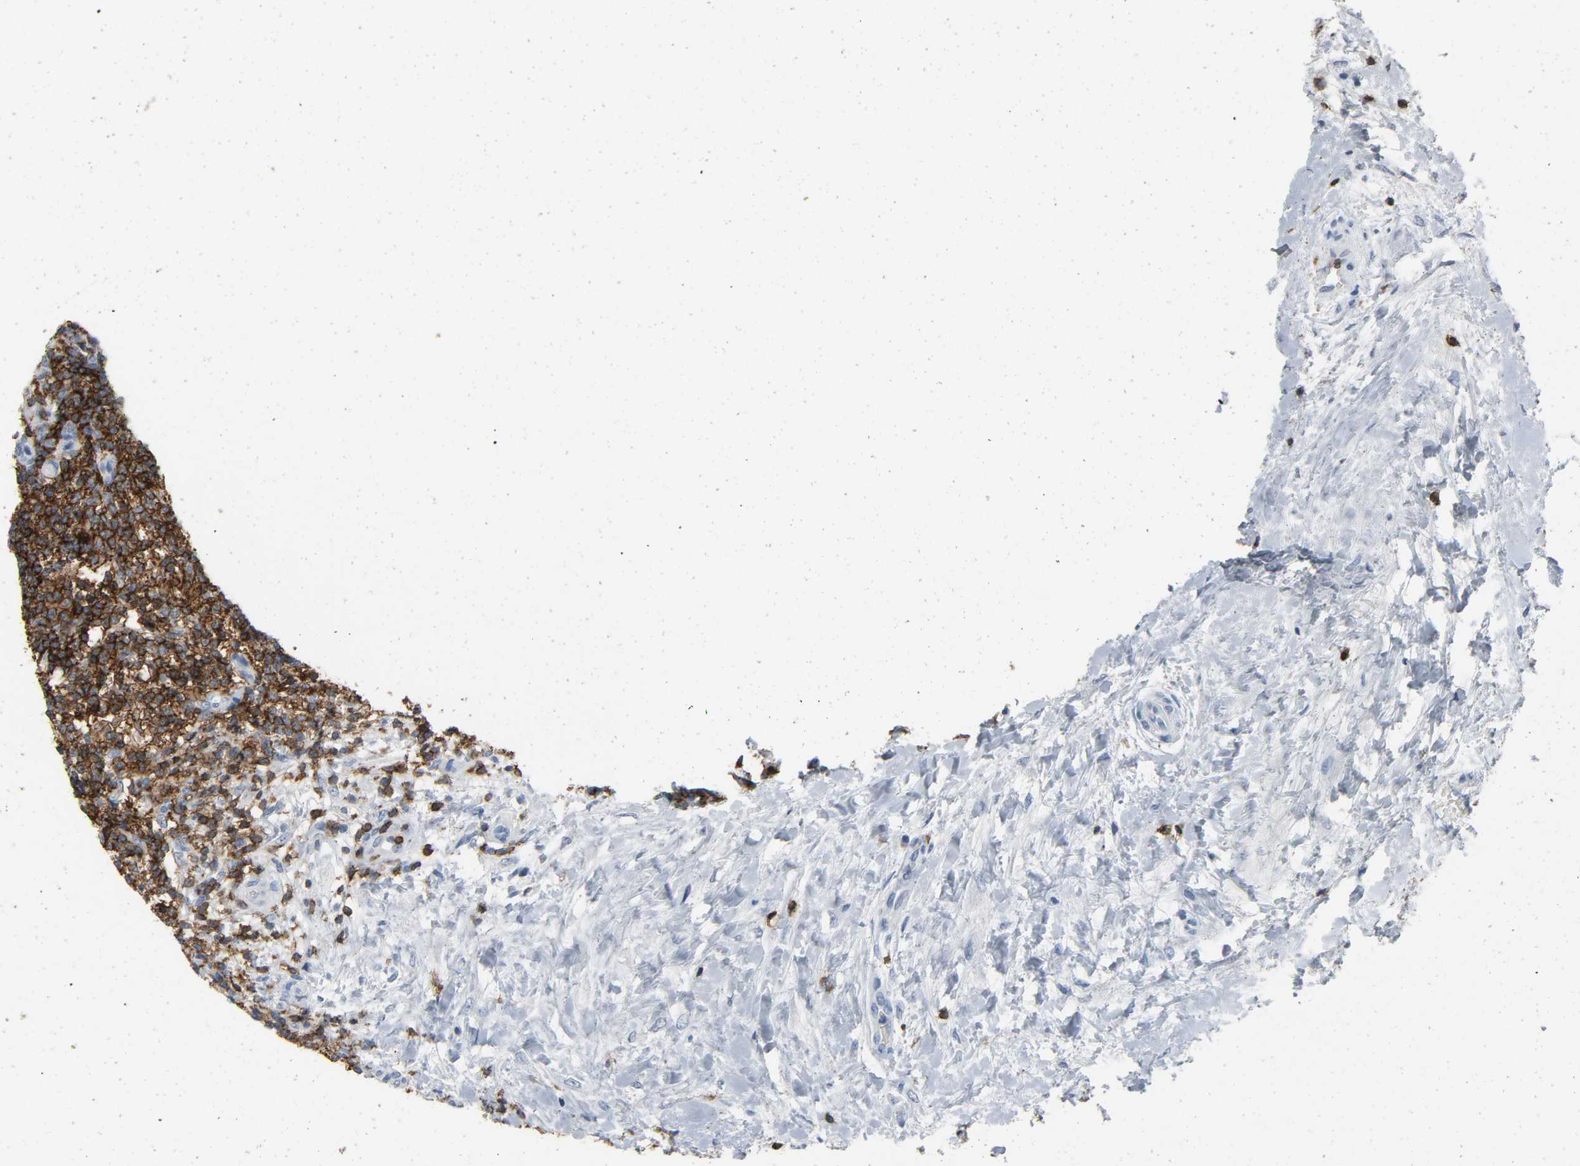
{"staining": {"intensity": "strong", "quantity": ">75%", "location": "cytoplasmic/membranous"}, "tissue": "lymphoma", "cell_type": "Tumor cells", "image_type": "cancer", "snomed": [{"axis": "morphology", "description": "Malignant lymphoma, non-Hodgkin's type, Low grade"}, {"axis": "topography", "description": "Lymph node"}], "caption": "High-magnification brightfield microscopy of lymphoma stained with DAB (brown) and counterstained with hematoxylin (blue). tumor cells exhibit strong cytoplasmic/membranous staining is appreciated in about>75% of cells.", "gene": "LCK", "patient": {"sex": "female", "age": 76}}